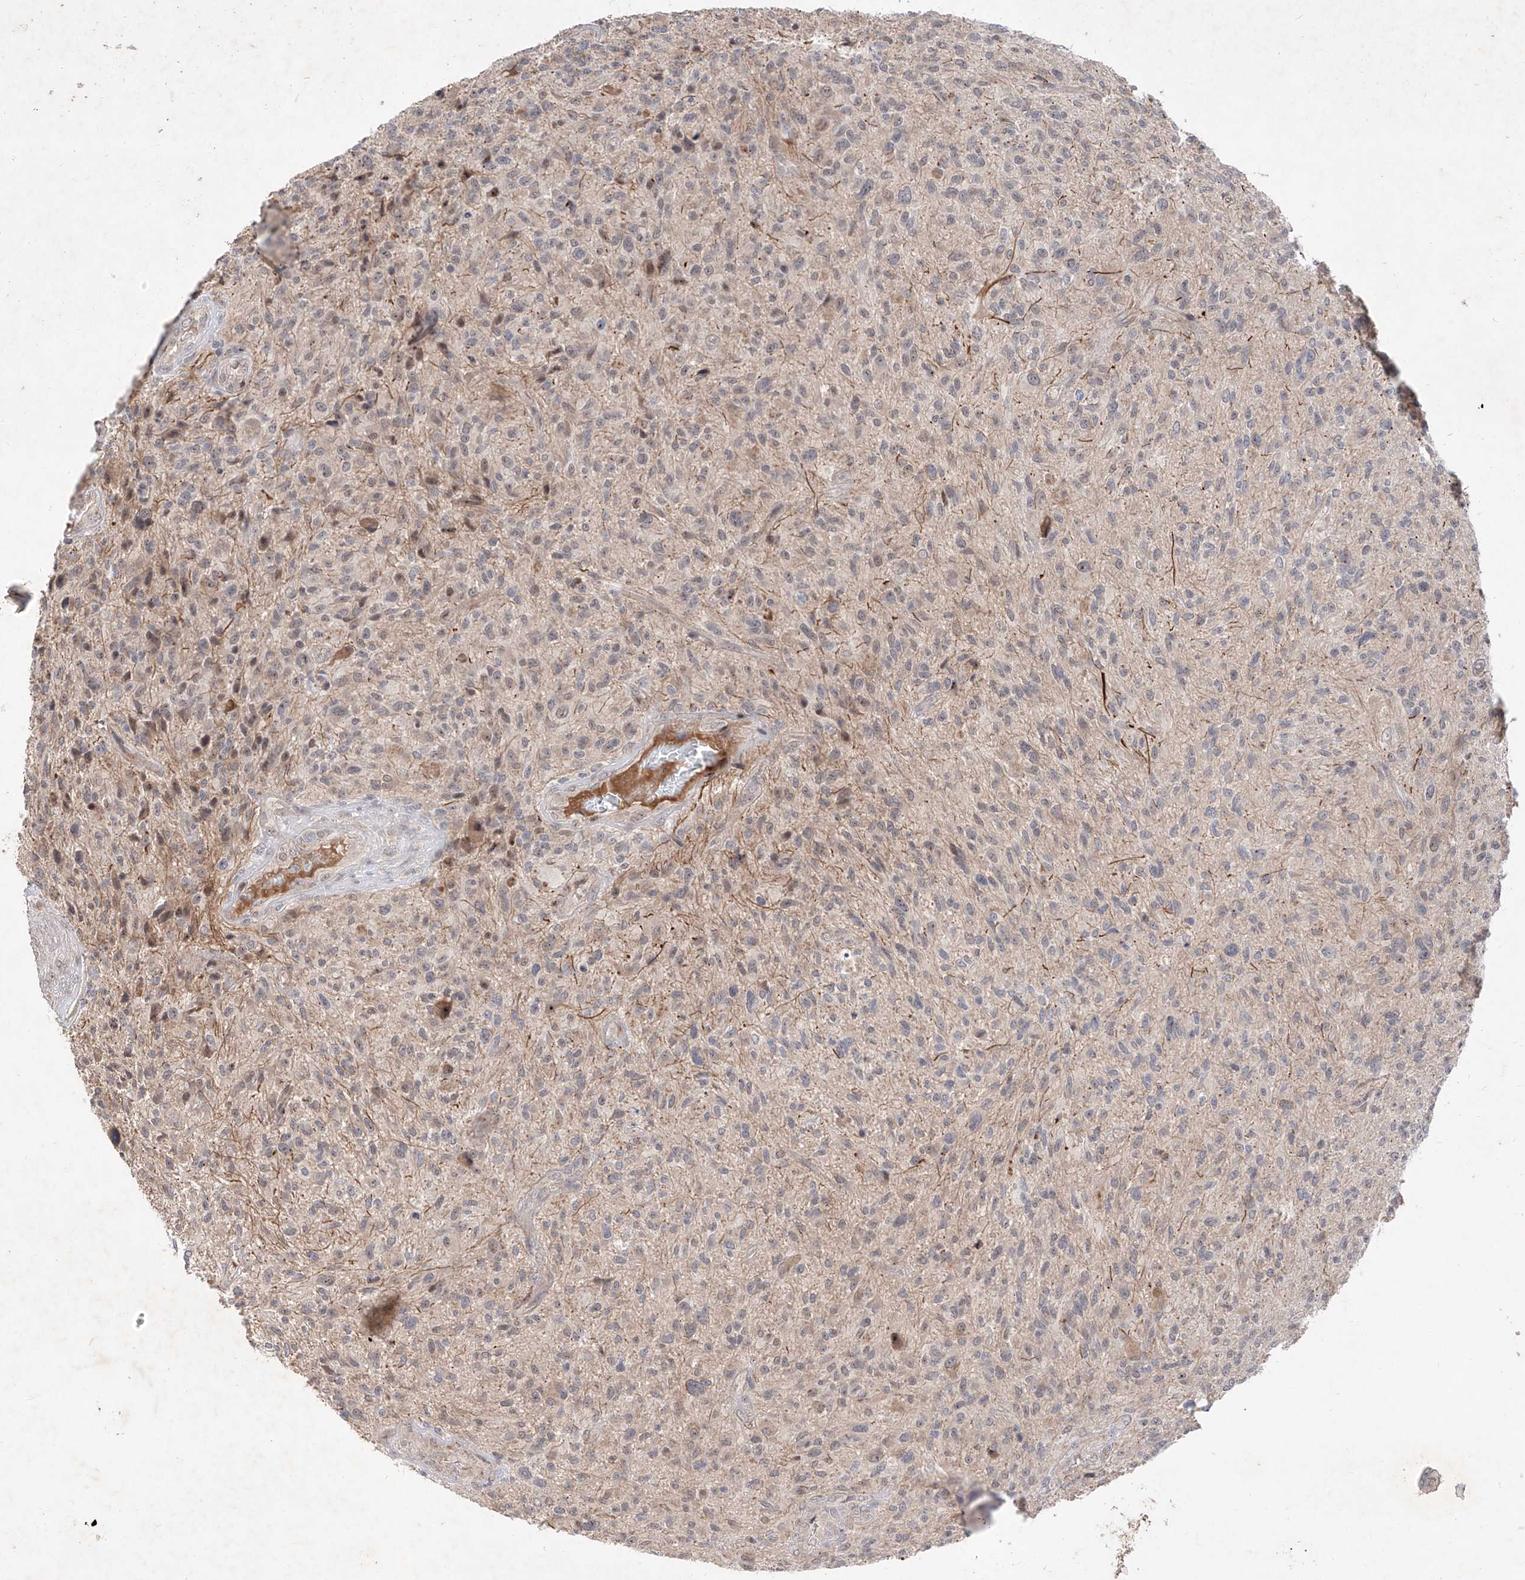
{"staining": {"intensity": "negative", "quantity": "none", "location": "none"}, "tissue": "glioma", "cell_type": "Tumor cells", "image_type": "cancer", "snomed": [{"axis": "morphology", "description": "Glioma, malignant, High grade"}, {"axis": "topography", "description": "Brain"}], "caption": "High-grade glioma (malignant) was stained to show a protein in brown. There is no significant expression in tumor cells.", "gene": "FAM135A", "patient": {"sex": "male", "age": 47}}